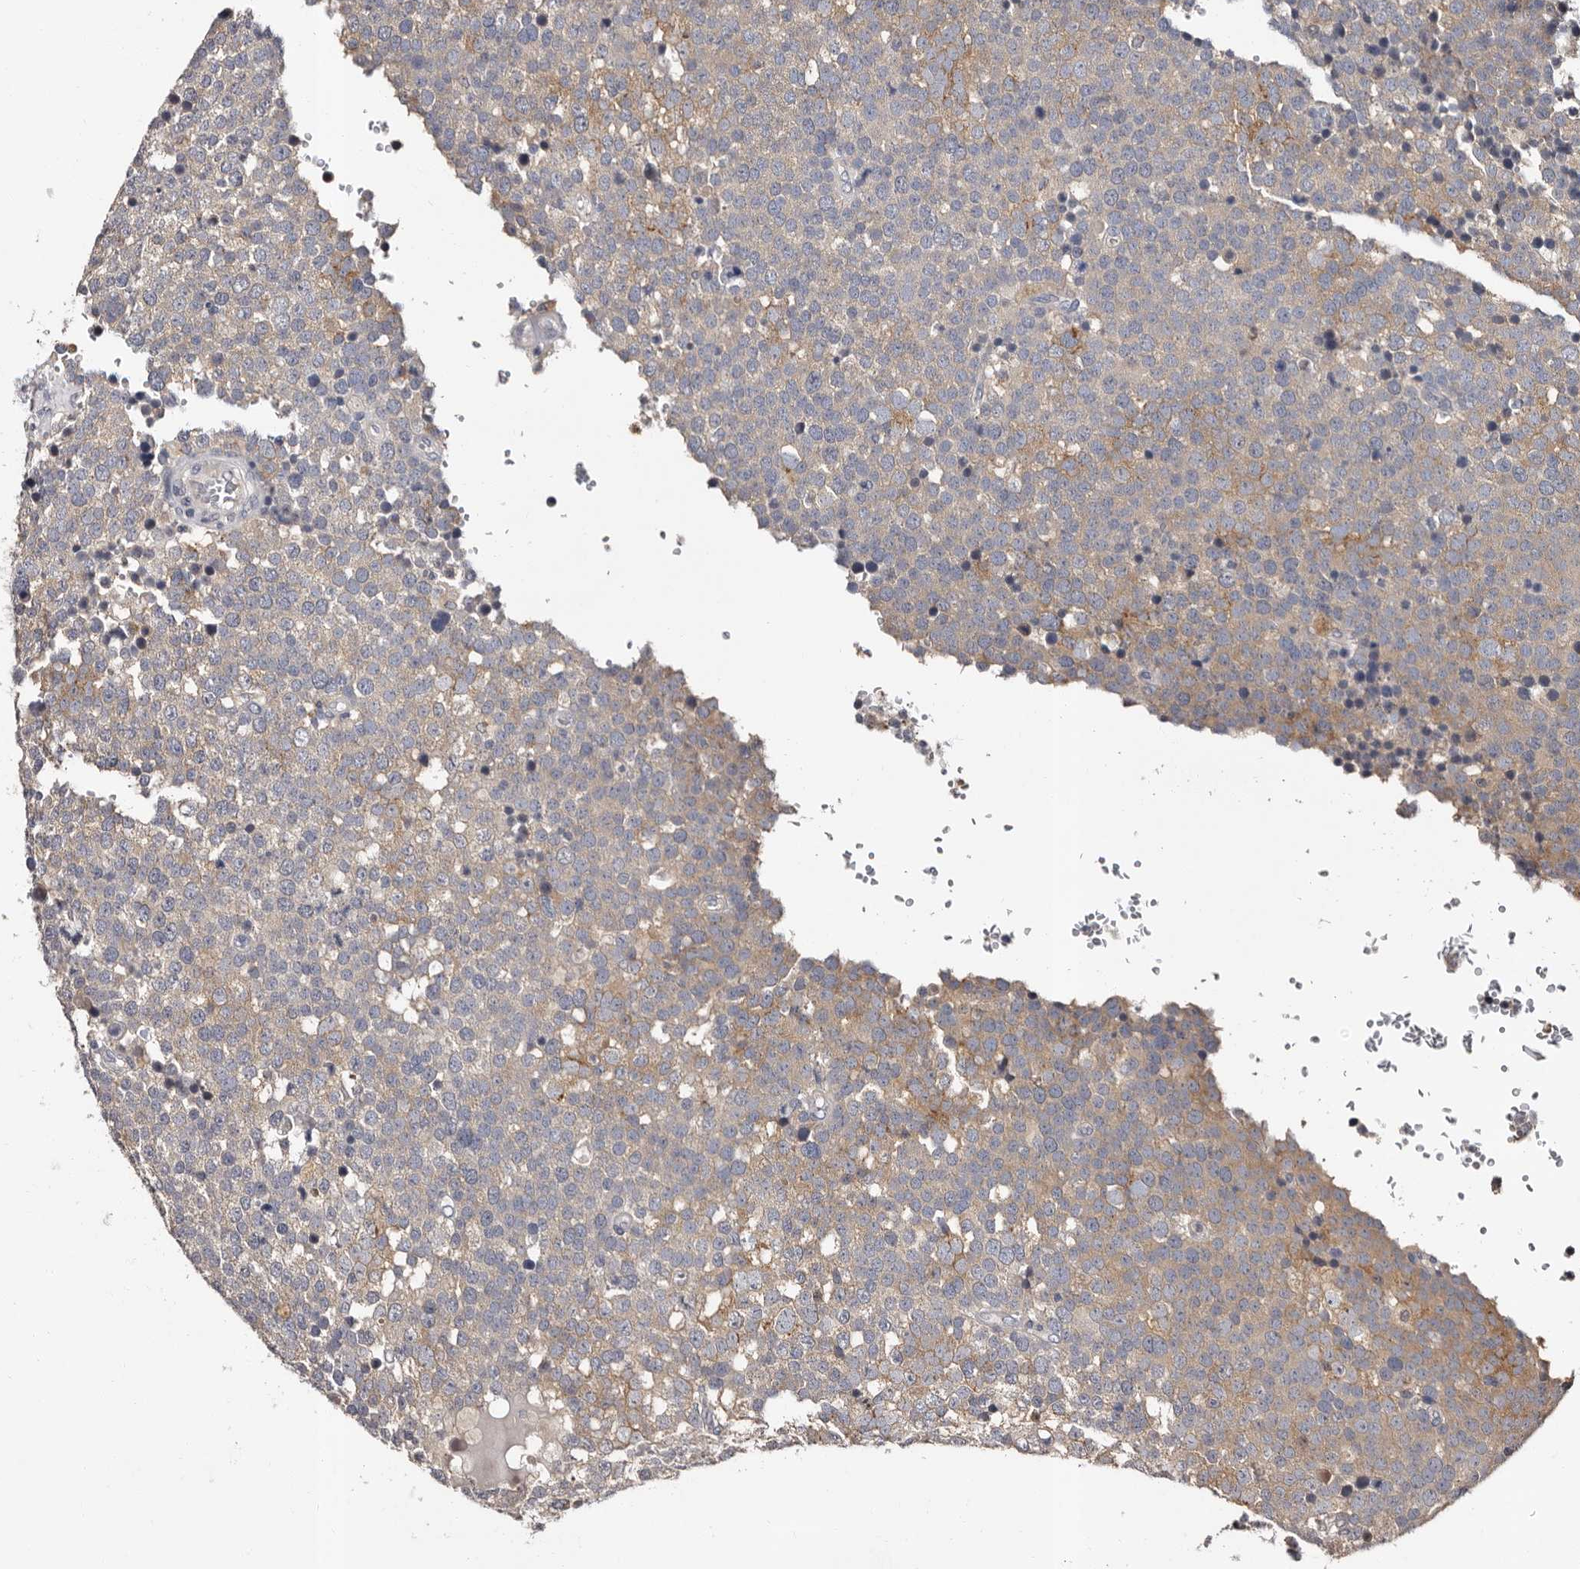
{"staining": {"intensity": "moderate", "quantity": "25%-75%", "location": "cytoplasmic/membranous"}, "tissue": "testis cancer", "cell_type": "Tumor cells", "image_type": "cancer", "snomed": [{"axis": "morphology", "description": "Seminoma, NOS"}, {"axis": "topography", "description": "Testis"}], "caption": "The photomicrograph demonstrates staining of testis seminoma, revealing moderate cytoplasmic/membranous protein positivity (brown color) within tumor cells.", "gene": "FAM91A1", "patient": {"sex": "male", "age": 71}}